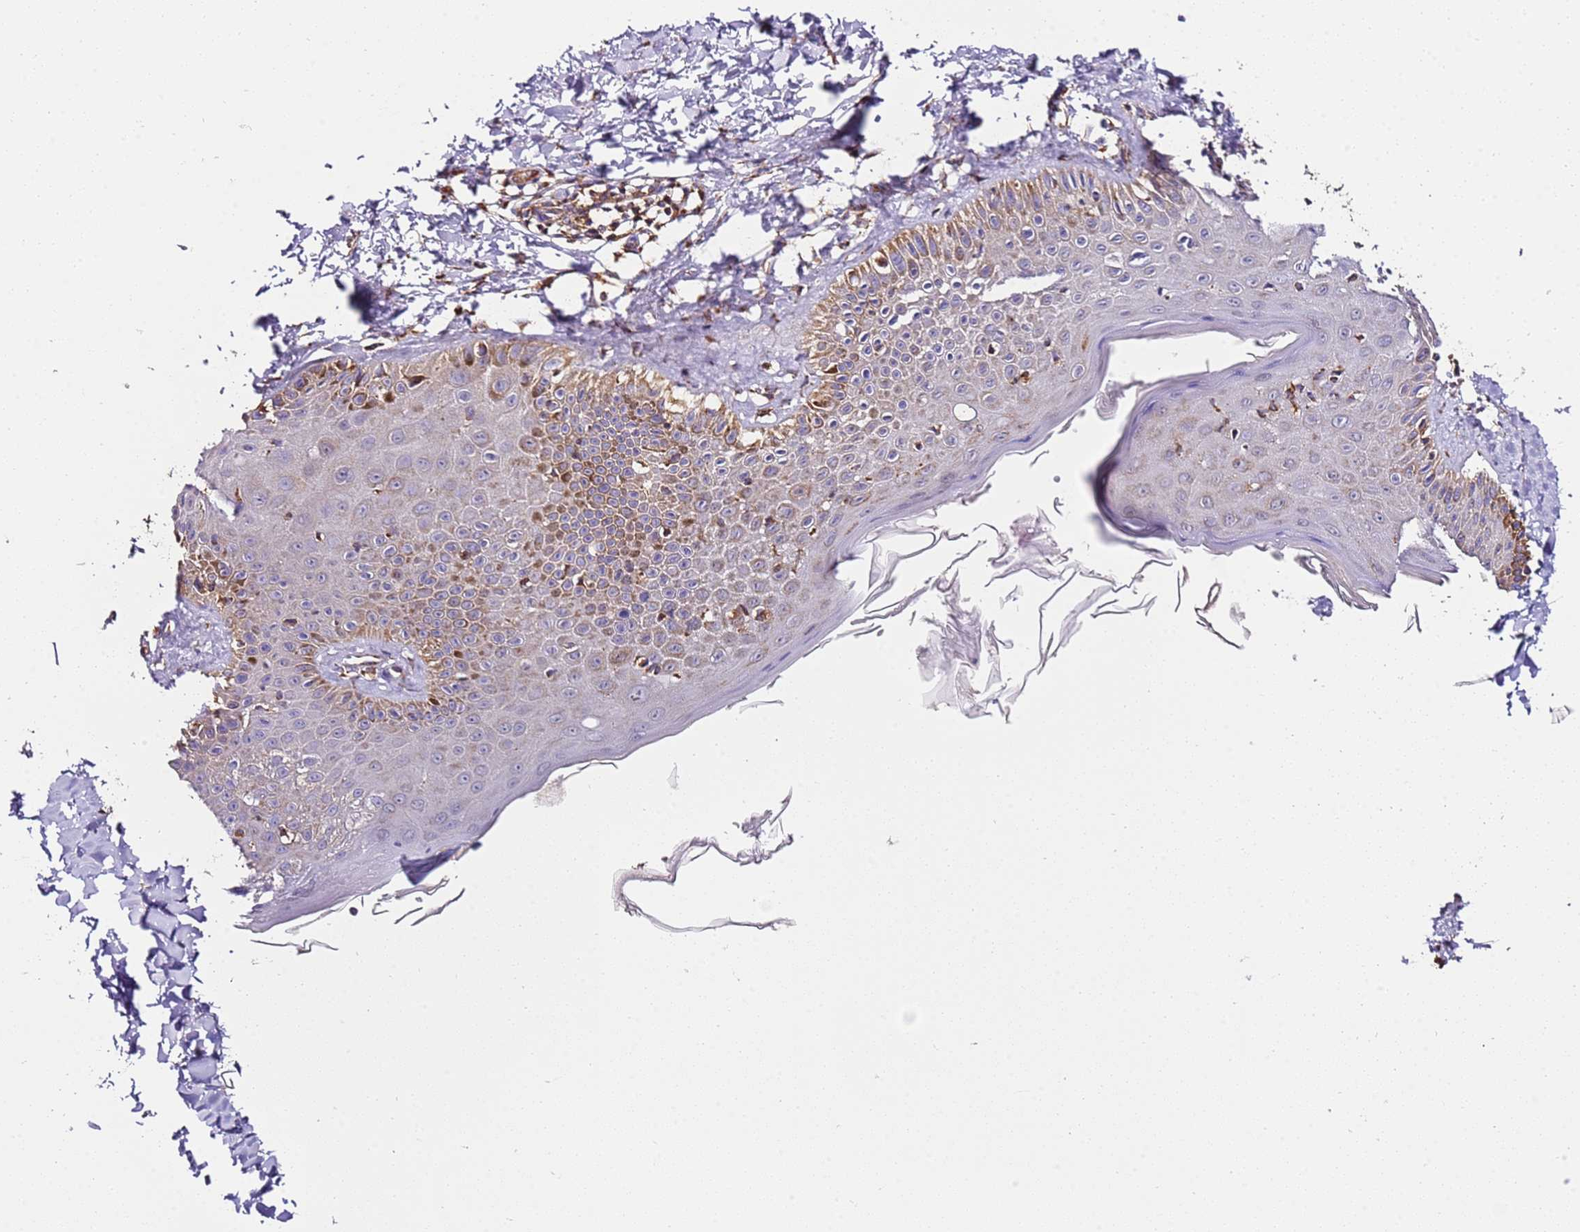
{"staining": {"intensity": "weak", "quantity": ">75%", "location": "cytoplasmic/membranous"}, "tissue": "skin", "cell_type": "Fibroblasts", "image_type": "normal", "snomed": [{"axis": "morphology", "description": "Normal tissue, NOS"}, {"axis": "topography", "description": "Skin"}], "caption": "This micrograph reveals immunohistochemistry (IHC) staining of normal skin, with low weak cytoplasmic/membranous staining in approximately >75% of fibroblasts.", "gene": "RMND5A", "patient": {"sex": "male", "age": 52}}